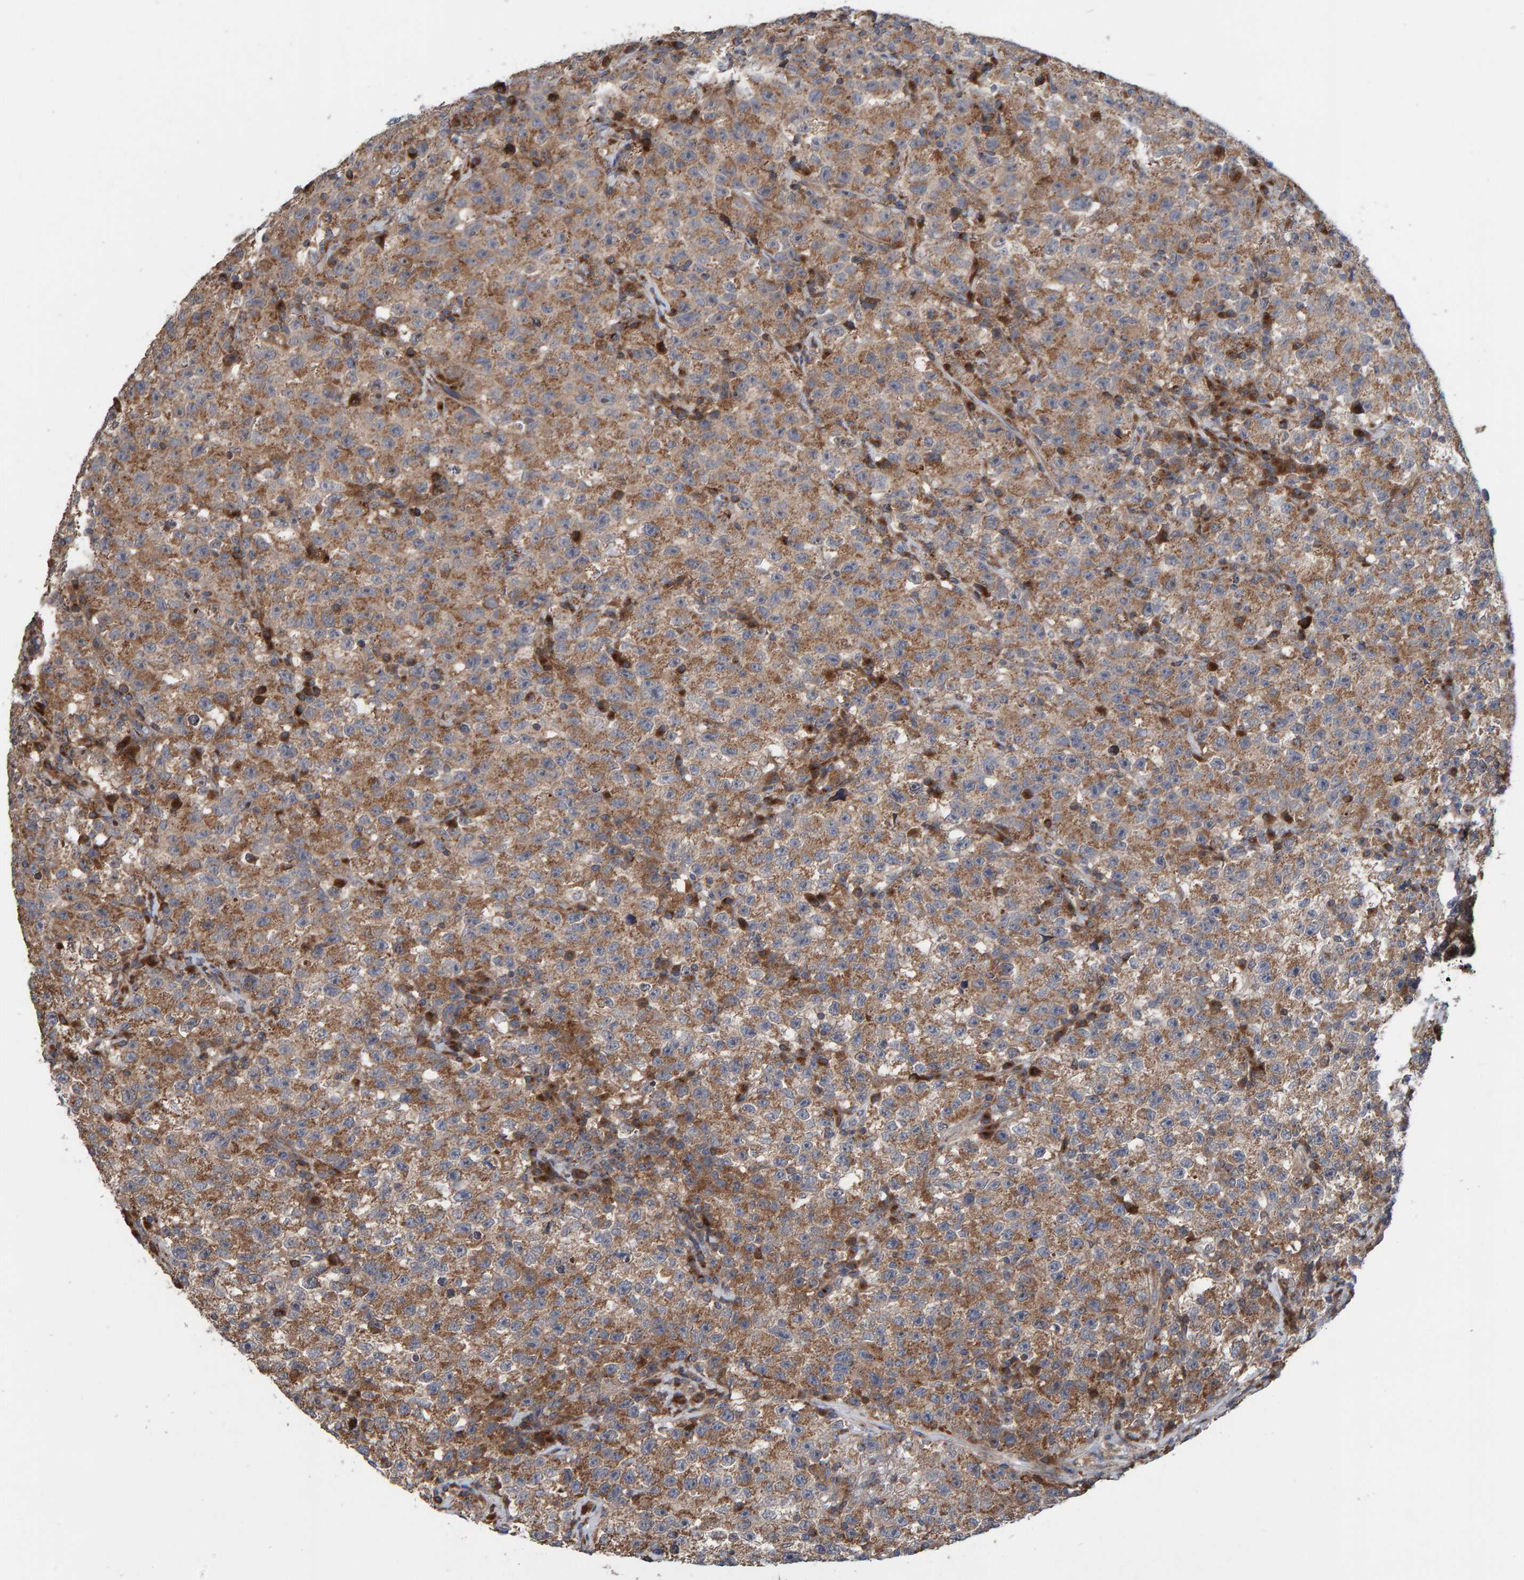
{"staining": {"intensity": "moderate", "quantity": ">75%", "location": "cytoplasmic/membranous"}, "tissue": "testis cancer", "cell_type": "Tumor cells", "image_type": "cancer", "snomed": [{"axis": "morphology", "description": "Seminoma, NOS"}, {"axis": "topography", "description": "Testis"}], "caption": "Seminoma (testis) was stained to show a protein in brown. There is medium levels of moderate cytoplasmic/membranous staining in about >75% of tumor cells.", "gene": "KIAA0753", "patient": {"sex": "male", "age": 22}}